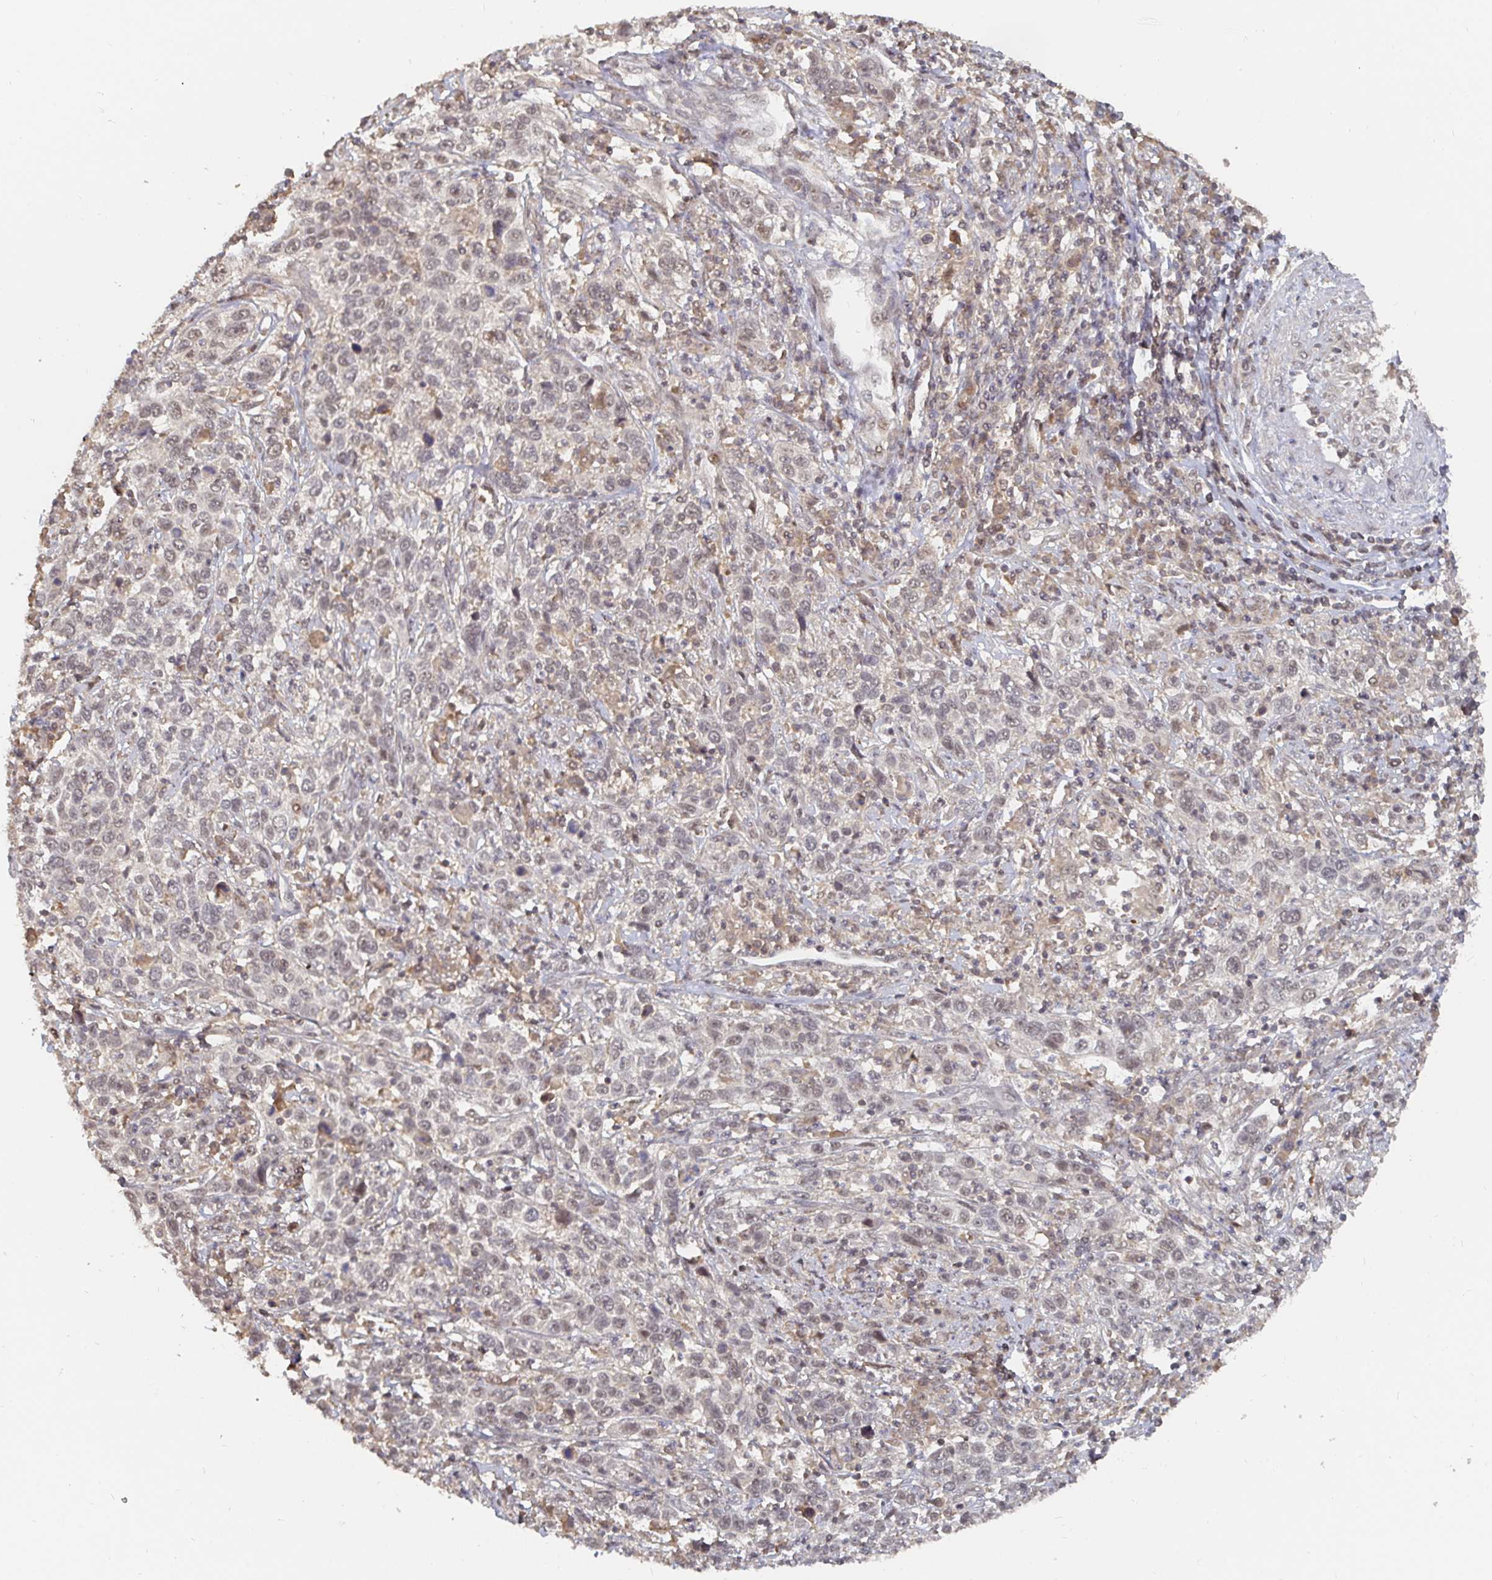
{"staining": {"intensity": "weak", "quantity": "<25%", "location": "nuclear"}, "tissue": "cervical cancer", "cell_type": "Tumor cells", "image_type": "cancer", "snomed": [{"axis": "morphology", "description": "Squamous cell carcinoma, NOS"}, {"axis": "topography", "description": "Cervix"}], "caption": "Immunohistochemistry (IHC) histopathology image of neoplastic tissue: squamous cell carcinoma (cervical) stained with DAB displays no significant protein positivity in tumor cells.", "gene": "LRP5", "patient": {"sex": "female", "age": 46}}